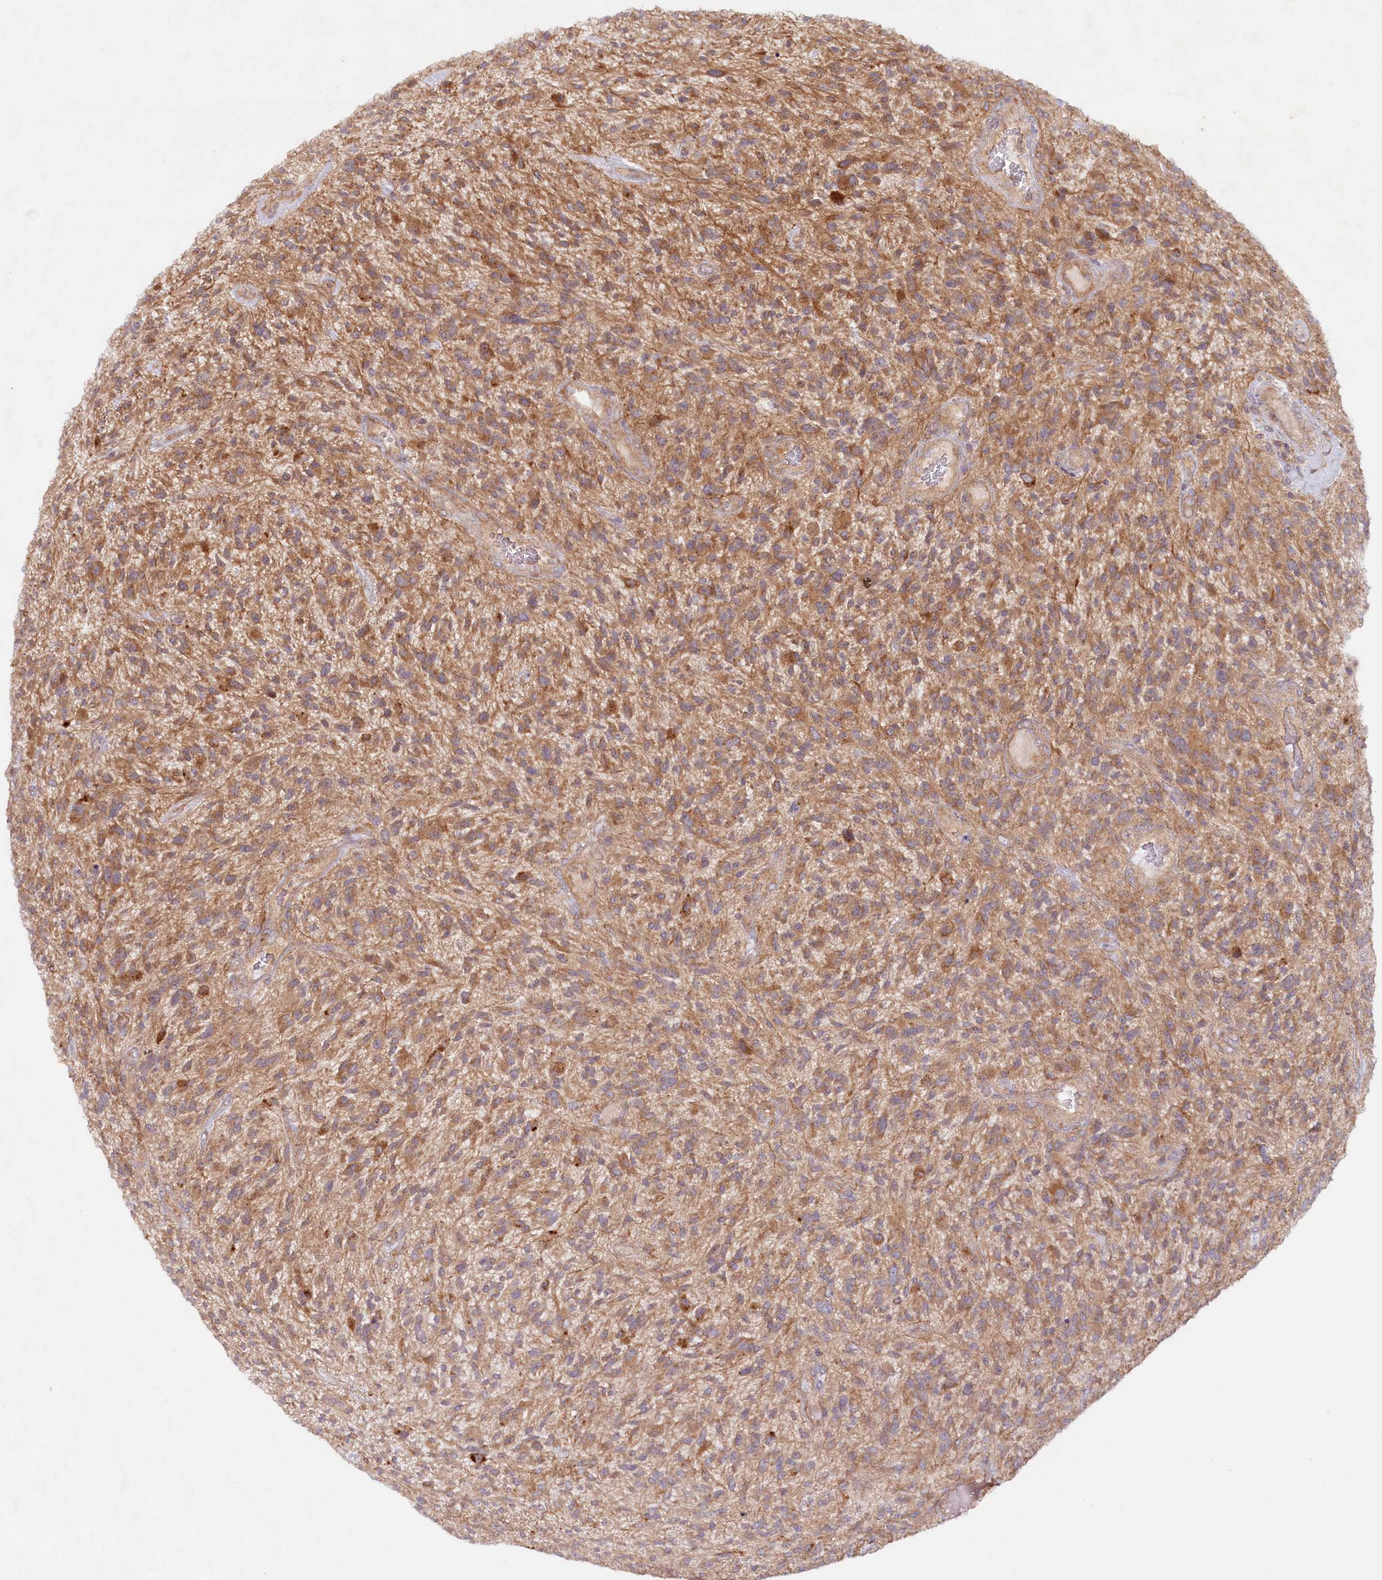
{"staining": {"intensity": "moderate", "quantity": ">75%", "location": "cytoplasmic/membranous"}, "tissue": "glioma", "cell_type": "Tumor cells", "image_type": "cancer", "snomed": [{"axis": "morphology", "description": "Glioma, malignant, High grade"}, {"axis": "topography", "description": "Brain"}], "caption": "Immunohistochemistry (IHC) staining of malignant glioma (high-grade), which exhibits medium levels of moderate cytoplasmic/membranous staining in approximately >75% of tumor cells indicating moderate cytoplasmic/membranous protein expression. The staining was performed using DAB (3,3'-diaminobenzidine) (brown) for protein detection and nuclei were counterstained in hematoxylin (blue).", "gene": "TNIP1", "patient": {"sex": "male", "age": 47}}